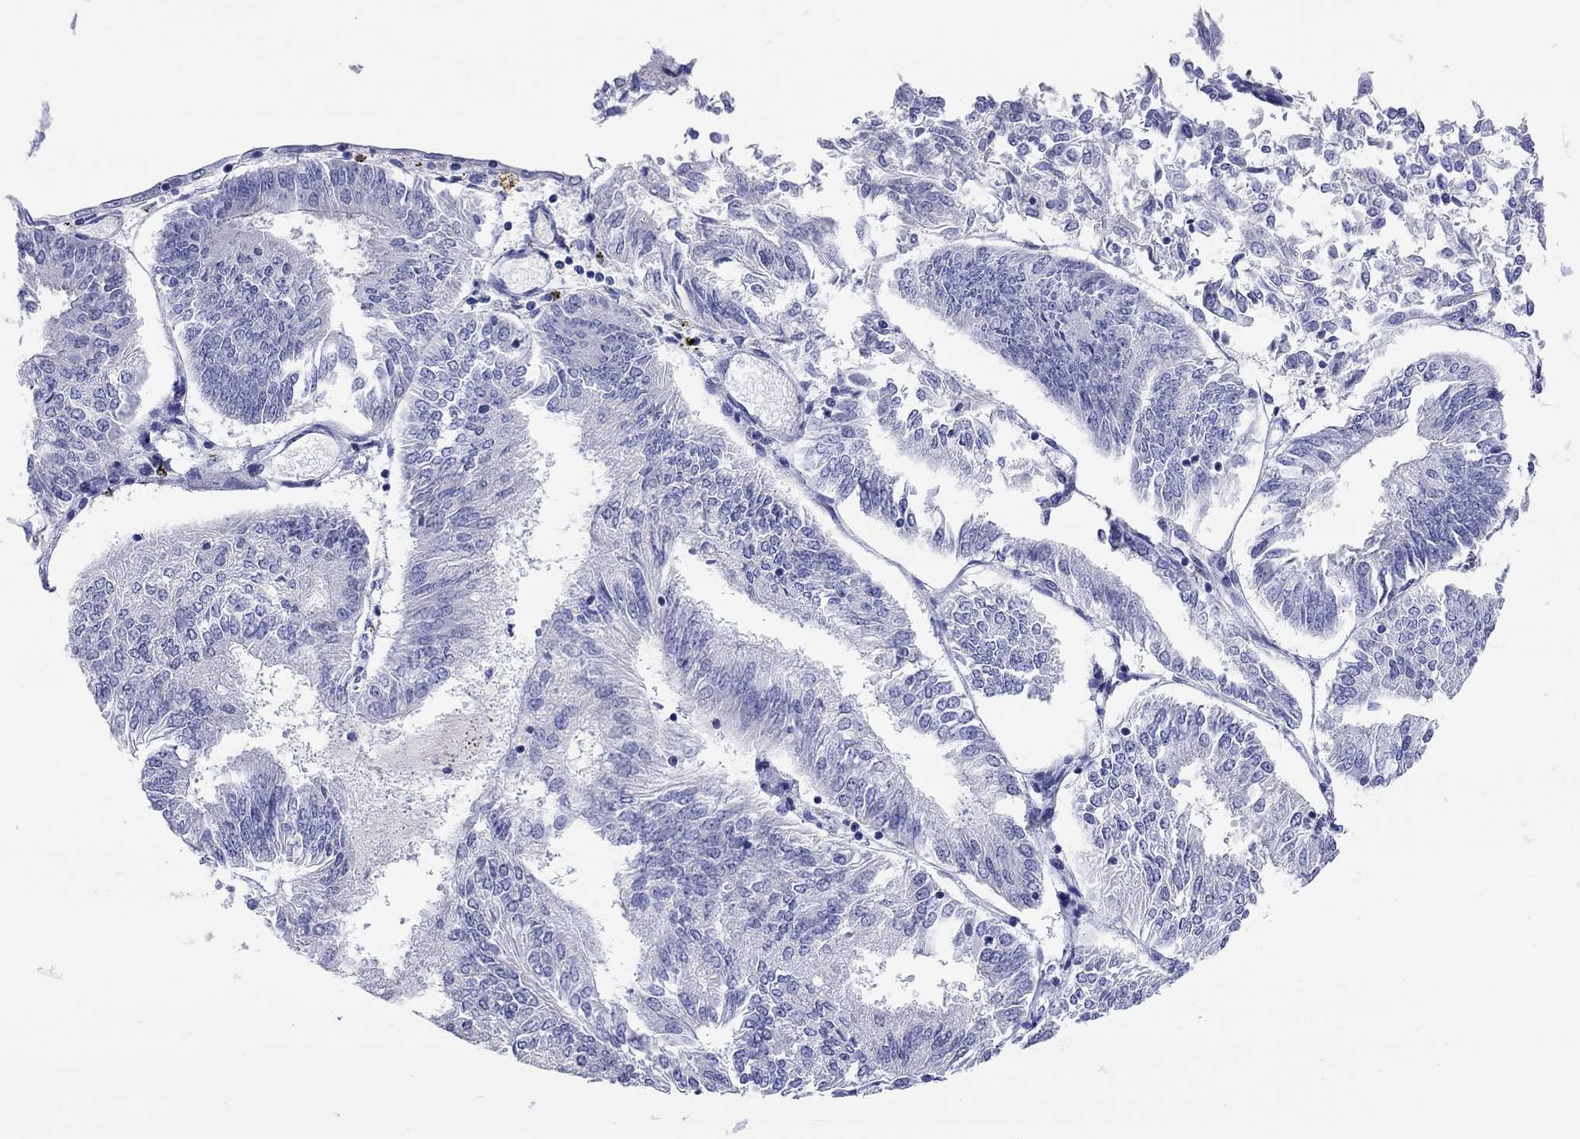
{"staining": {"intensity": "negative", "quantity": "none", "location": "none"}, "tissue": "endometrial cancer", "cell_type": "Tumor cells", "image_type": "cancer", "snomed": [{"axis": "morphology", "description": "Adenocarcinoma, NOS"}, {"axis": "topography", "description": "Endometrium"}], "caption": "Tumor cells show no significant protein positivity in endometrial cancer (adenocarcinoma).", "gene": "CMYA5", "patient": {"sex": "female", "age": 58}}